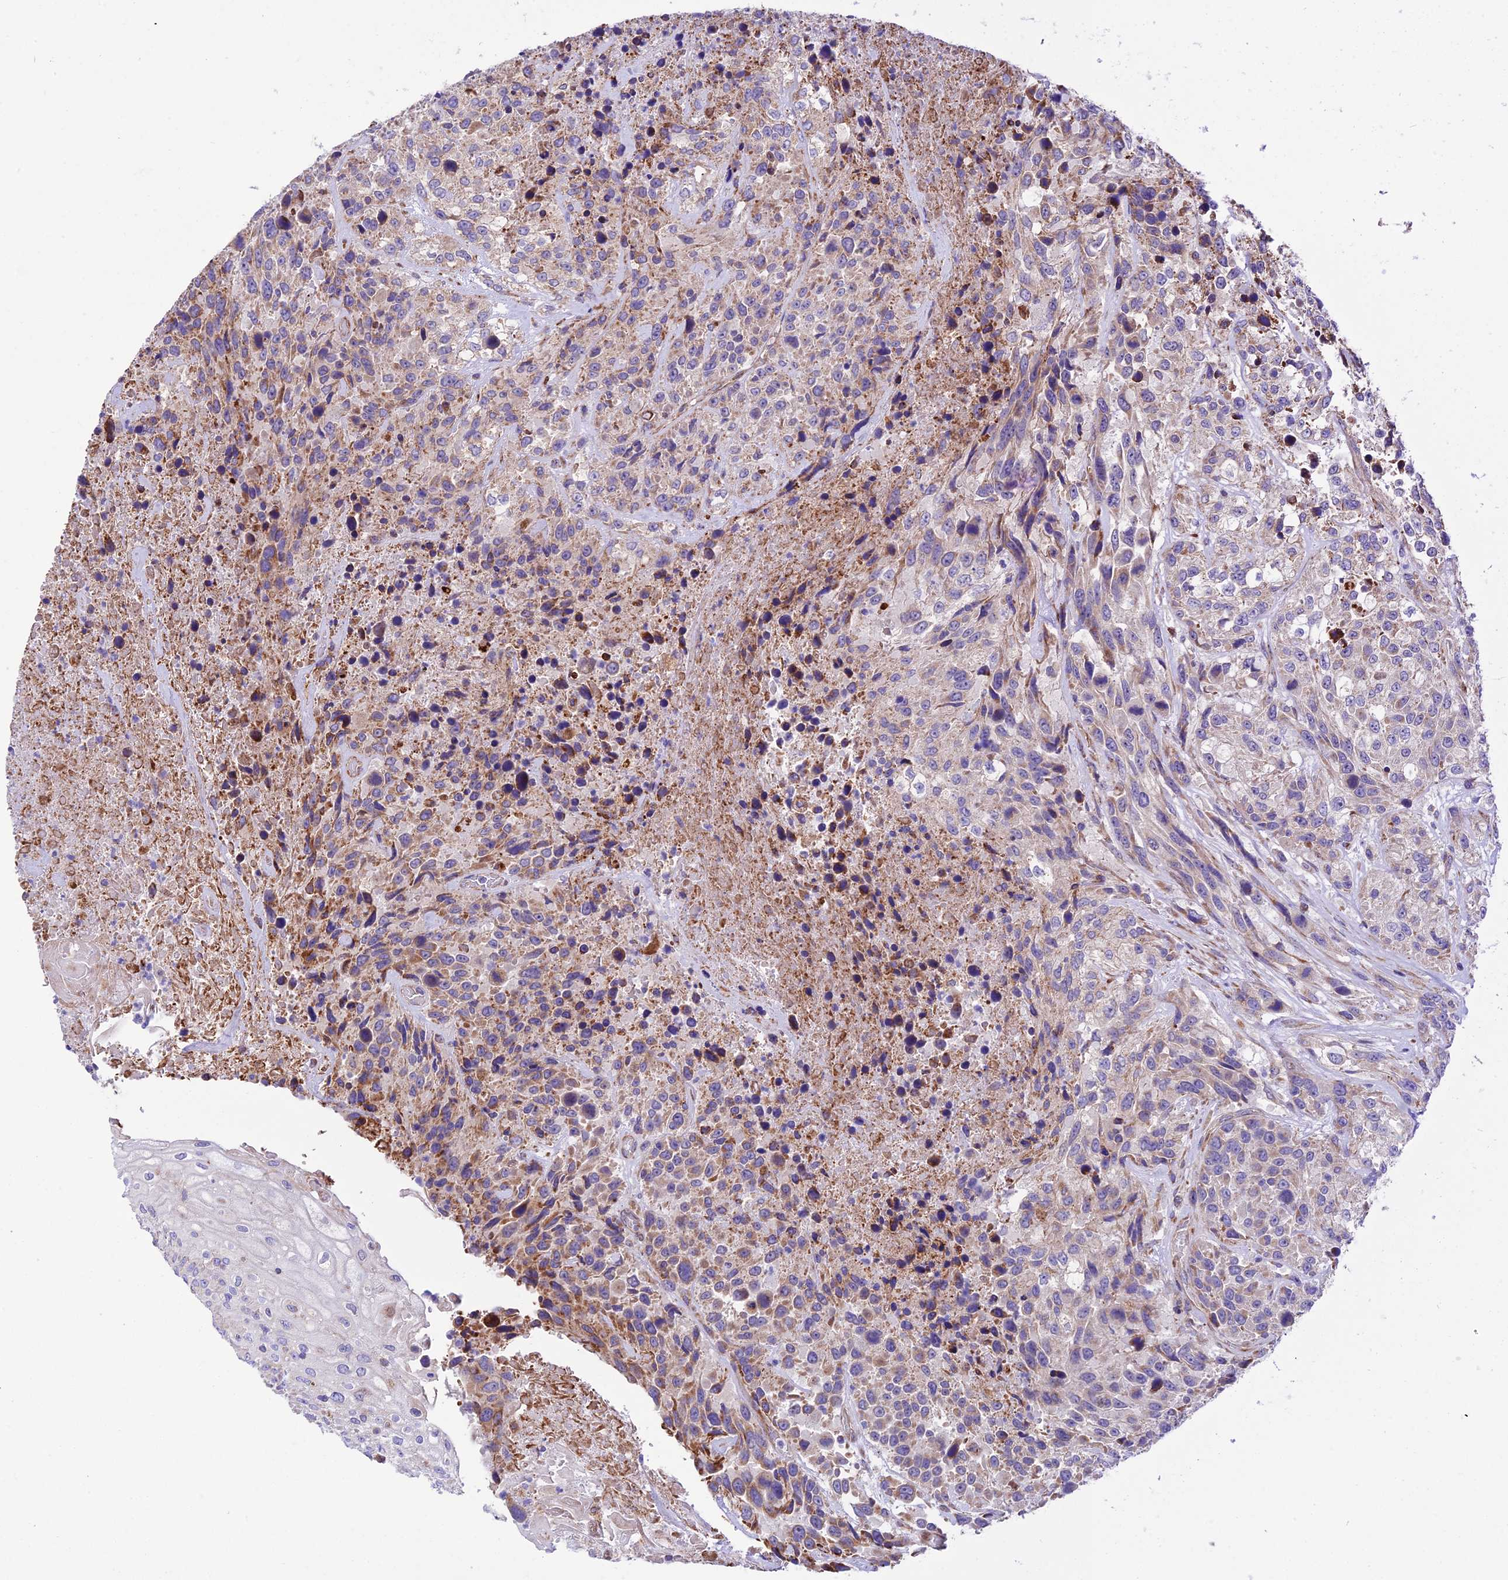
{"staining": {"intensity": "moderate", "quantity": "25%-75%", "location": "cytoplasmic/membranous"}, "tissue": "urothelial cancer", "cell_type": "Tumor cells", "image_type": "cancer", "snomed": [{"axis": "morphology", "description": "Urothelial carcinoma, High grade"}, {"axis": "topography", "description": "Urinary bladder"}], "caption": "Immunohistochemistry image of neoplastic tissue: urothelial cancer stained using immunohistochemistry (IHC) reveals medium levels of moderate protein expression localized specifically in the cytoplasmic/membranous of tumor cells, appearing as a cytoplasmic/membranous brown color.", "gene": "VPS13C", "patient": {"sex": "female", "age": 70}}